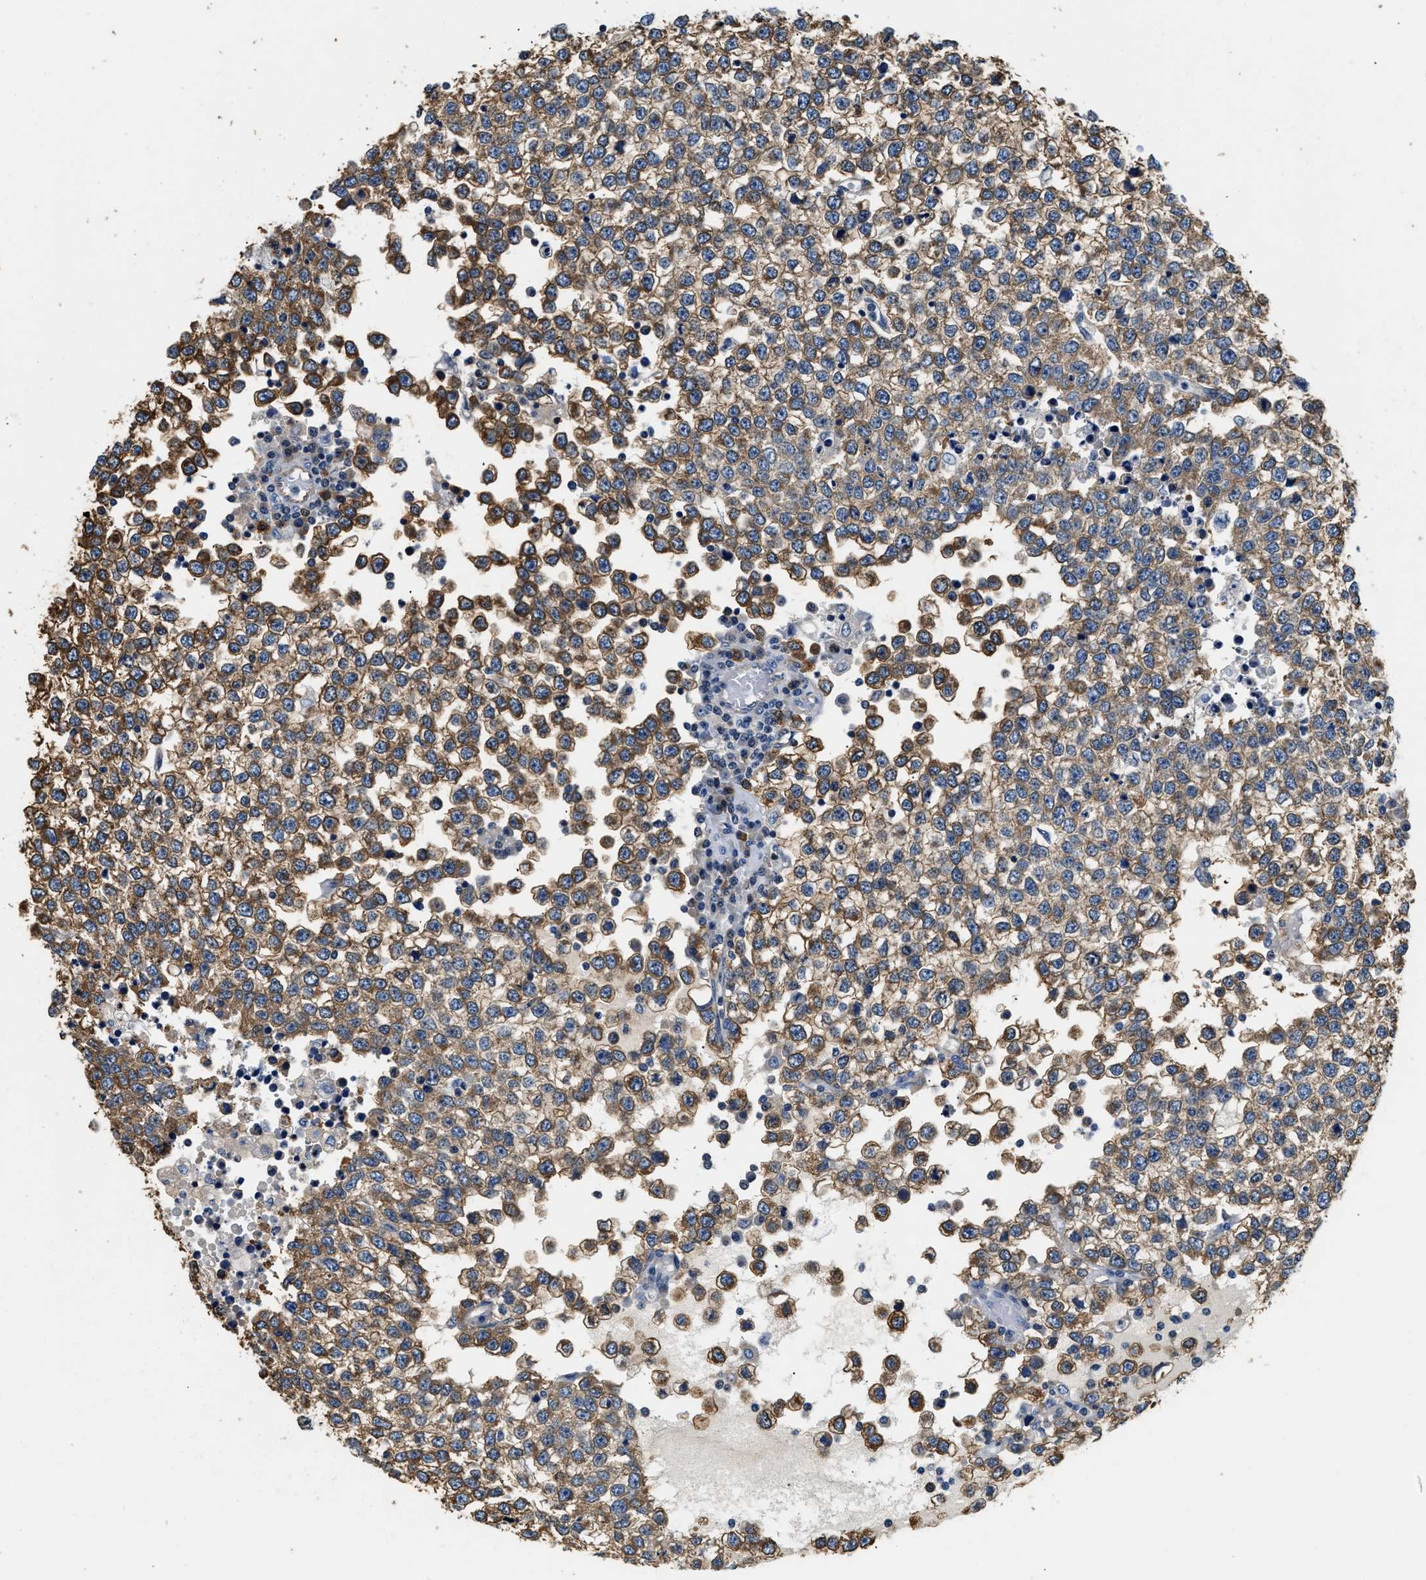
{"staining": {"intensity": "moderate", "quantity": ">75%", "location": "cytoplasmic/membranous"}, "tissue": "testis cancer", "cell_type": "Tumor cells", "image_type": "cancer", "snomed": [{"axis": "morphology", "description": "Seminoma, NOS"}, {"axis": "topography", "description": "Testis"}], "caption": "Immunohistochemistry photomicrograph of testis cancer stained for a protein (brown), which reveals medium levels of moderate cytoplasmic/membranous staining in approximately >75% of tumor cells.", "gene": "PPP2R1B", "patient": {"sex": "male", "age": 65}}